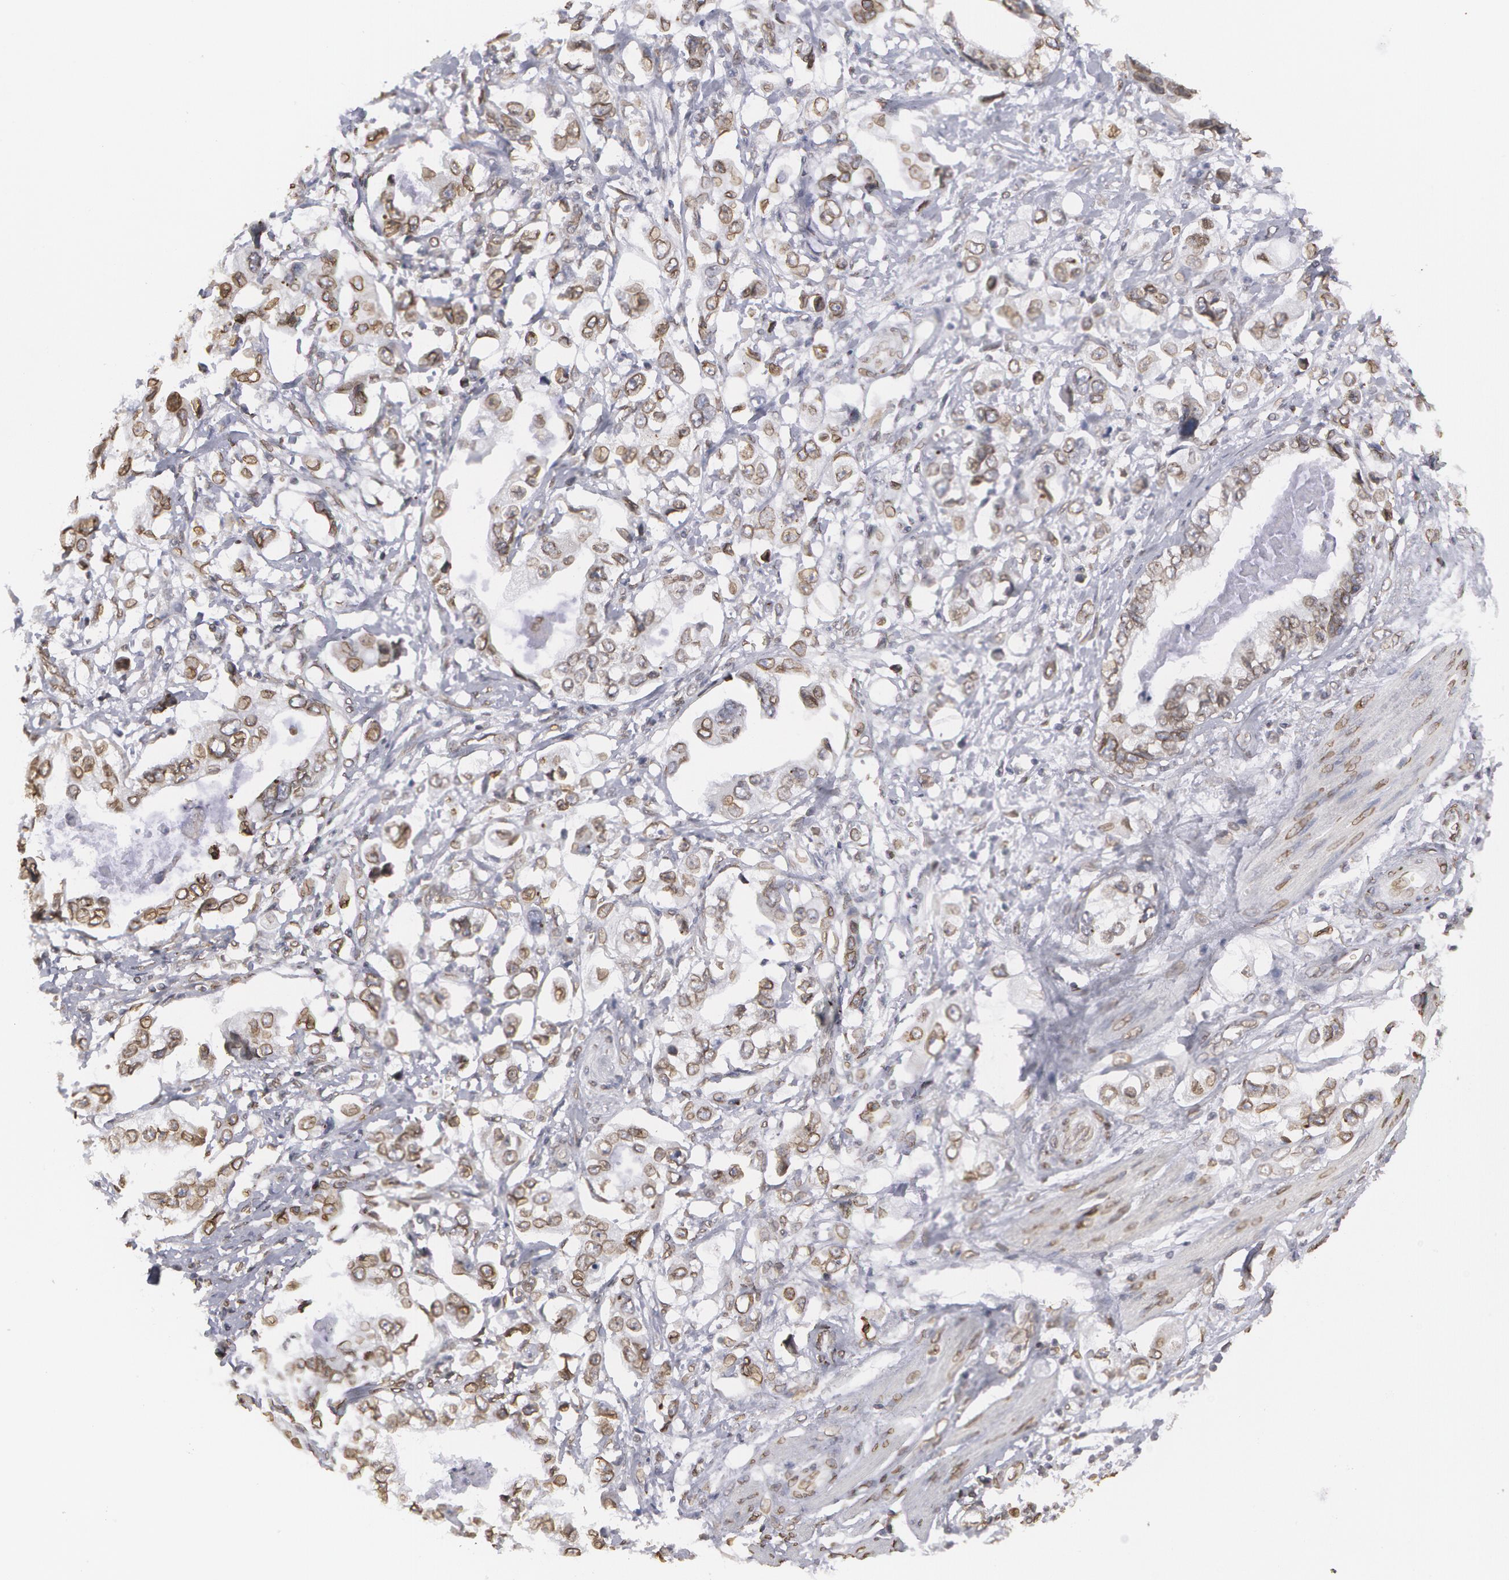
{"staining": {"intensity": "weak", "quantity": "<25%", "location": "nuclear"}, "tissue": "stomach cancer", "cell_type": "Tumor cells", "image_type": "cancer", "snomed": [{"axis": "morphology", "description": "Adenocarcinoma, NOS"}, {"axis": "topography", "description": "Pancreas"}, {"axis": "topography", "description": "Stomach, upper"}], "caption": "Immunohistochemical staining of human stomach cancer (adenocarcinoma) demonstrates no significant positivity in tumor cells.", "gene": "EMD", "patient": {"sex": "male", "age": 77}}